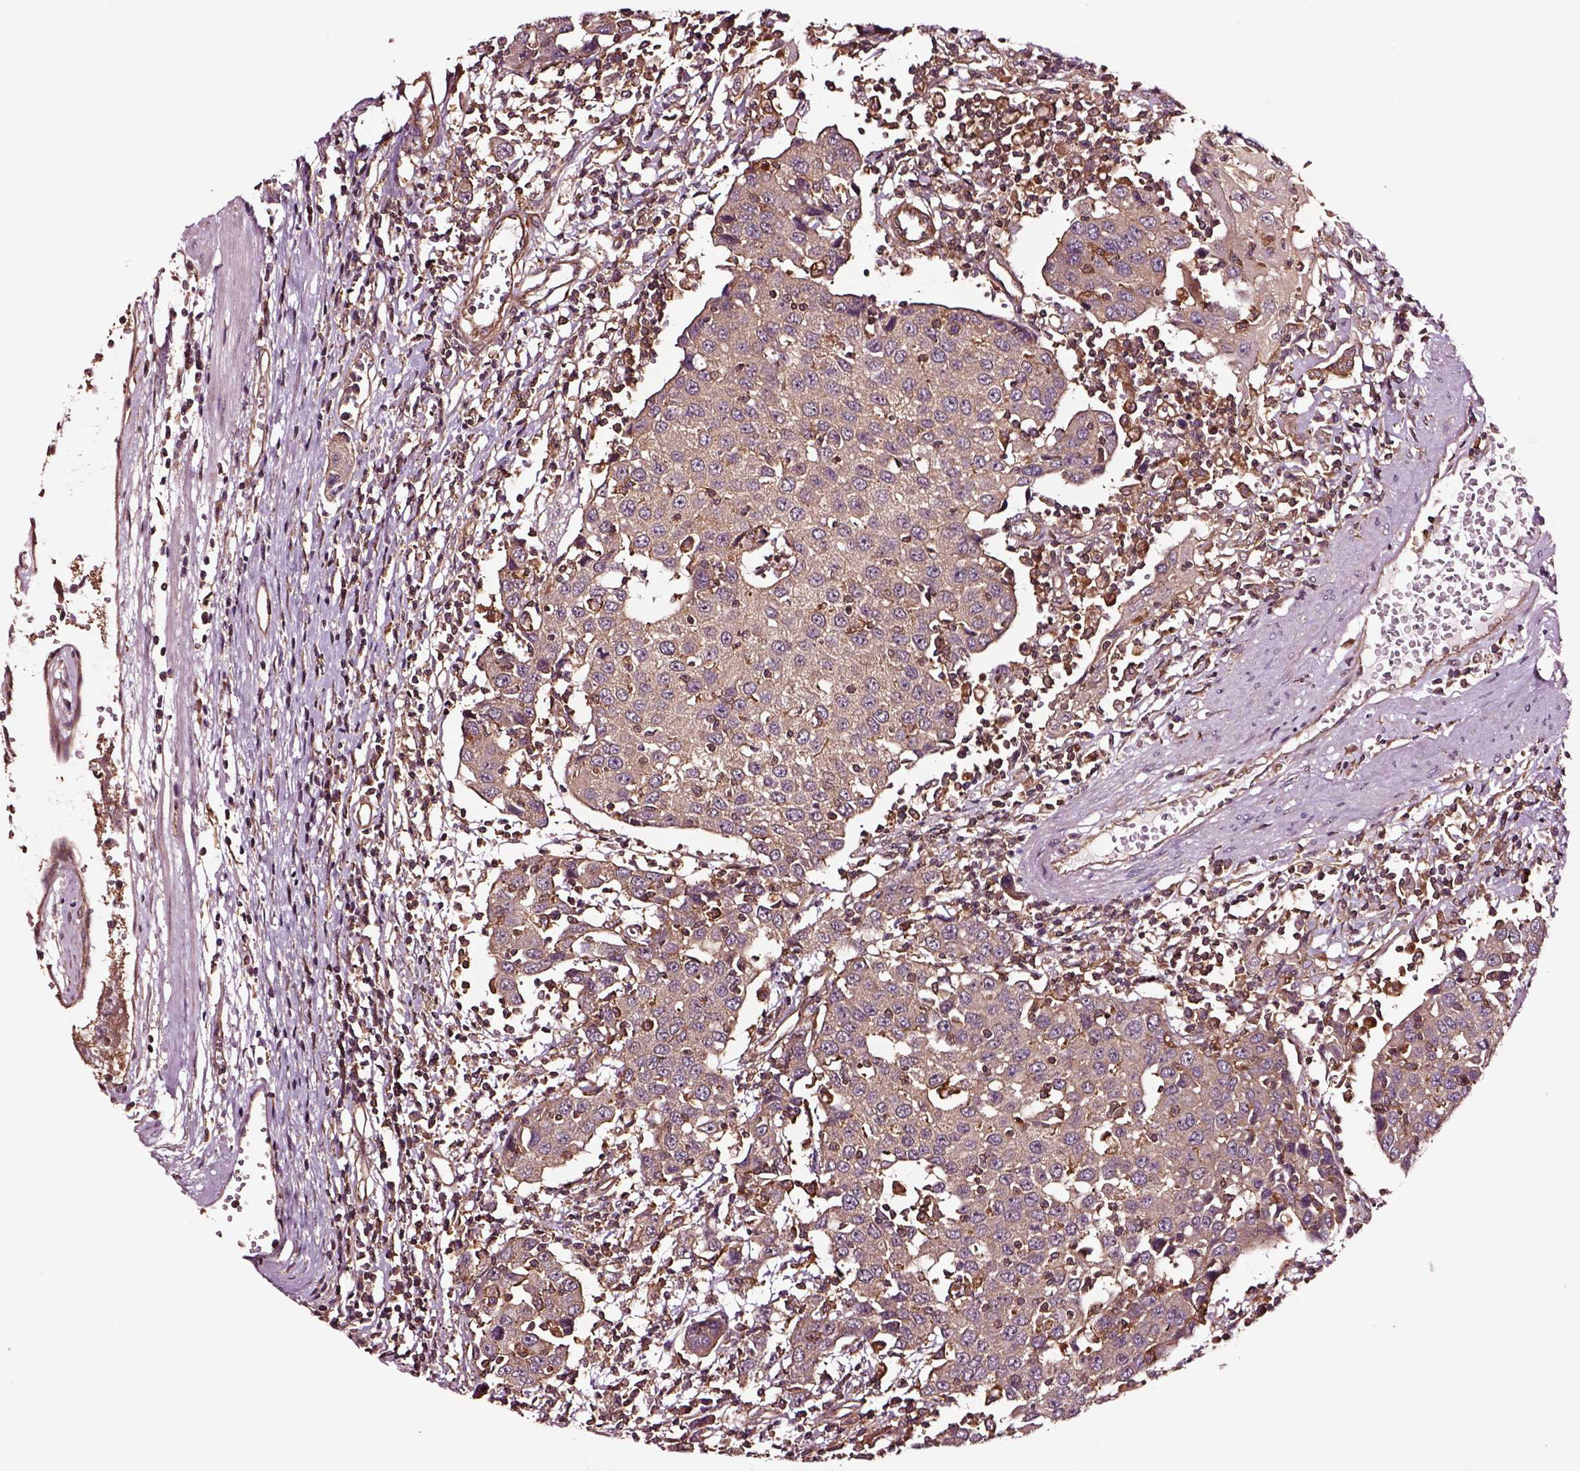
{"staining": {"intensity": "moderate", "quantity": "<25%", "location": "cytoplasmic/membranous"}, "tissue": "urothelial cancer", "cell_type": "Tumor cells", "image_type": "cancer", "snomed": [{"axis": "morphology", "description": "Urothelial carcinoma, High grade"}, {"axis": "topography", "description": "Urinary bladder"}], "caption": "Urothelial cancer stained with a protein marker displays moderate staining in tumor cells.", "gene": "RASSF5", "patient": {"sex": "female", "age": 85}}